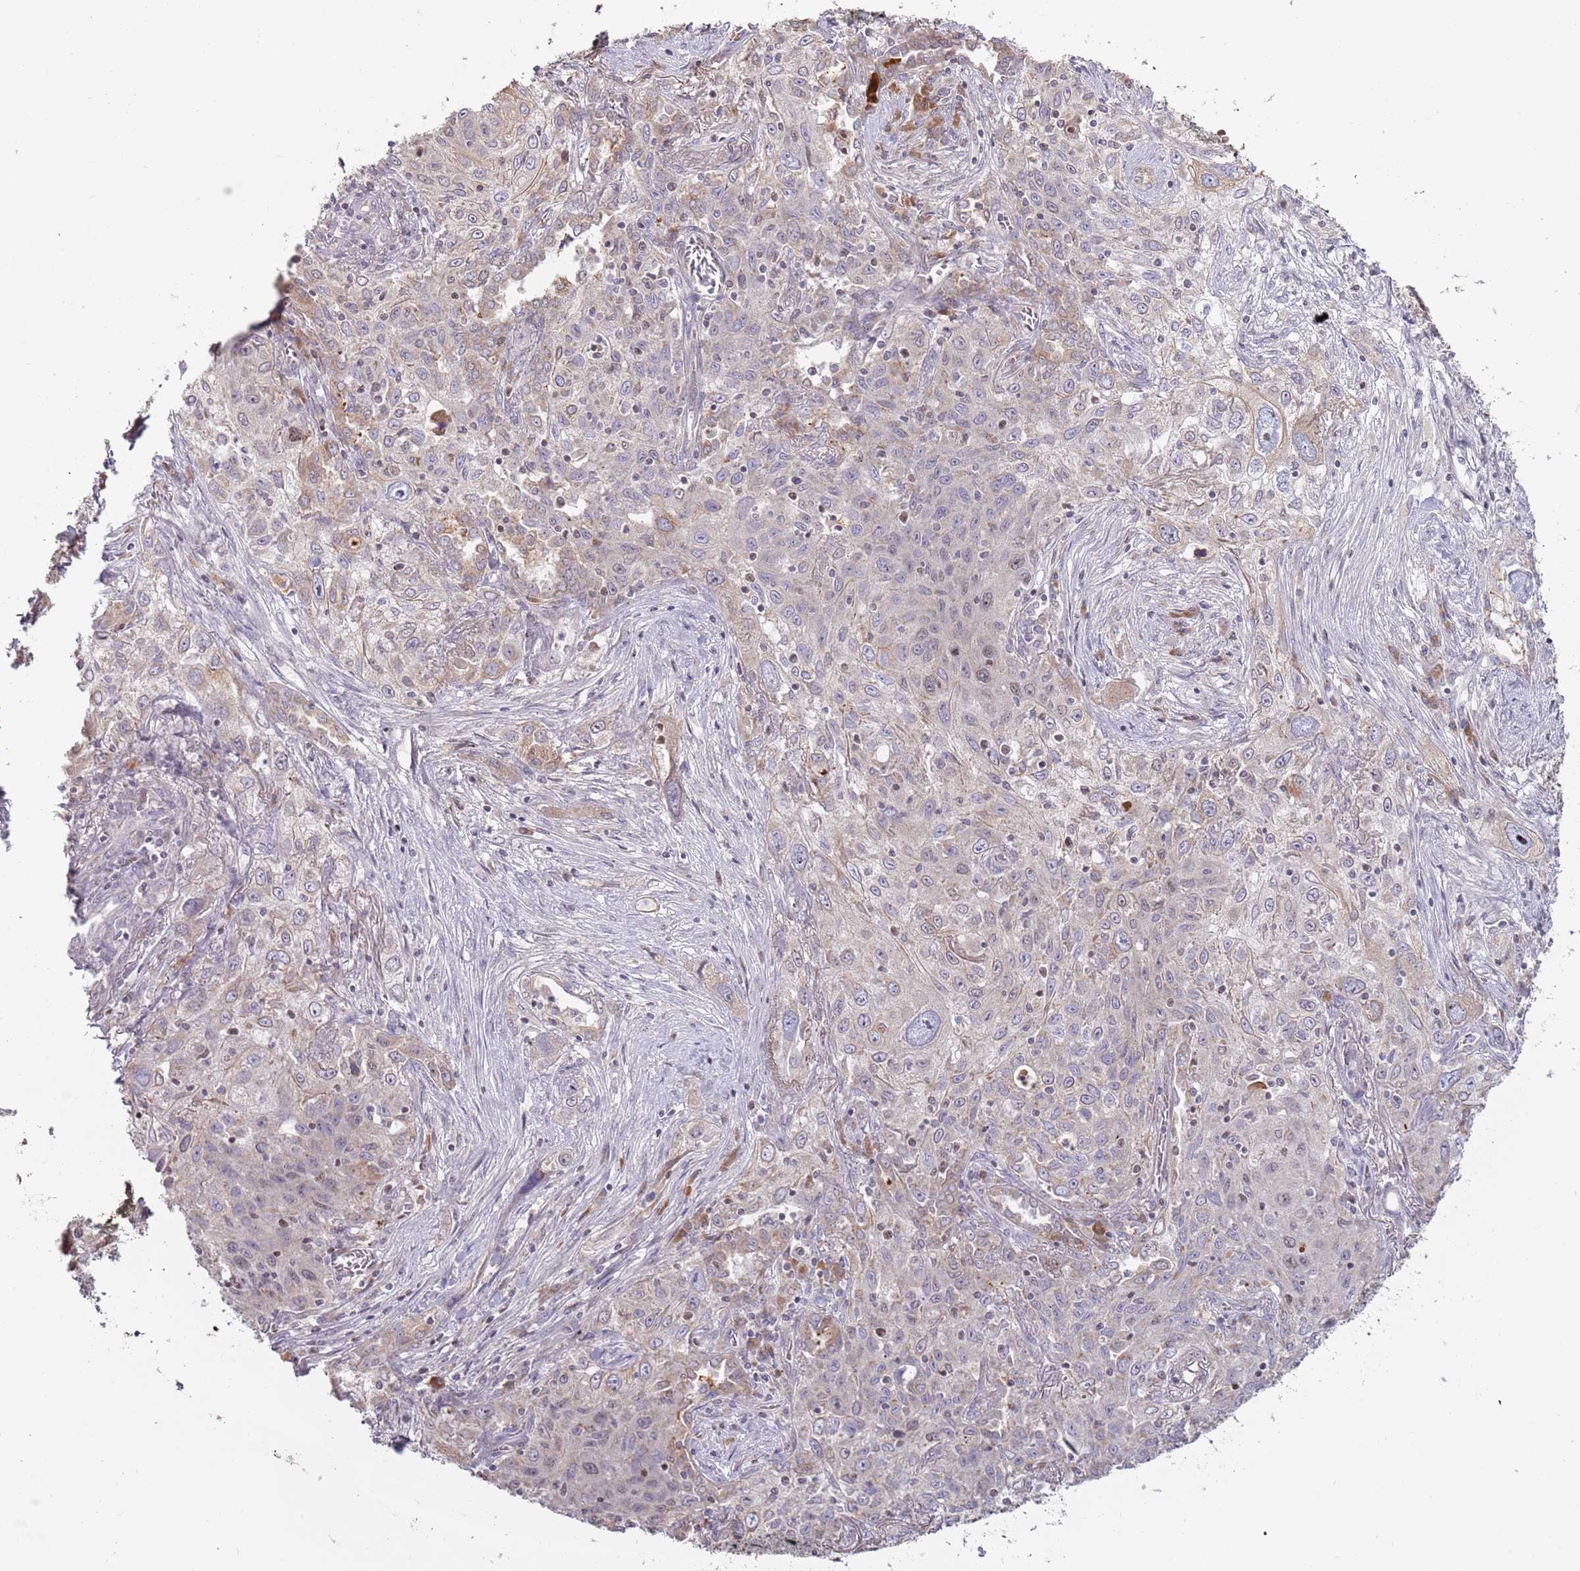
{"staining": {"intensity": "weak", "quantity": "<25%", "location": "cytoplasmic/membranous"}, "tissue": "lung cancer", "cell_type": "Tumor cells", "image_type": "cancer", "snomed": [{"axis": "morphology", "description": "Squamous cell carcinoma, NOS"}, {"axis": "topography", "description": "Lung"}], "caption": "Immunohistochemical staining of lung cancer (squamous cell carcinoma) exhibits no significant staining in tumor cells.", "gene": "SYS1", "patient": {"sex": "female", "age": 69}}